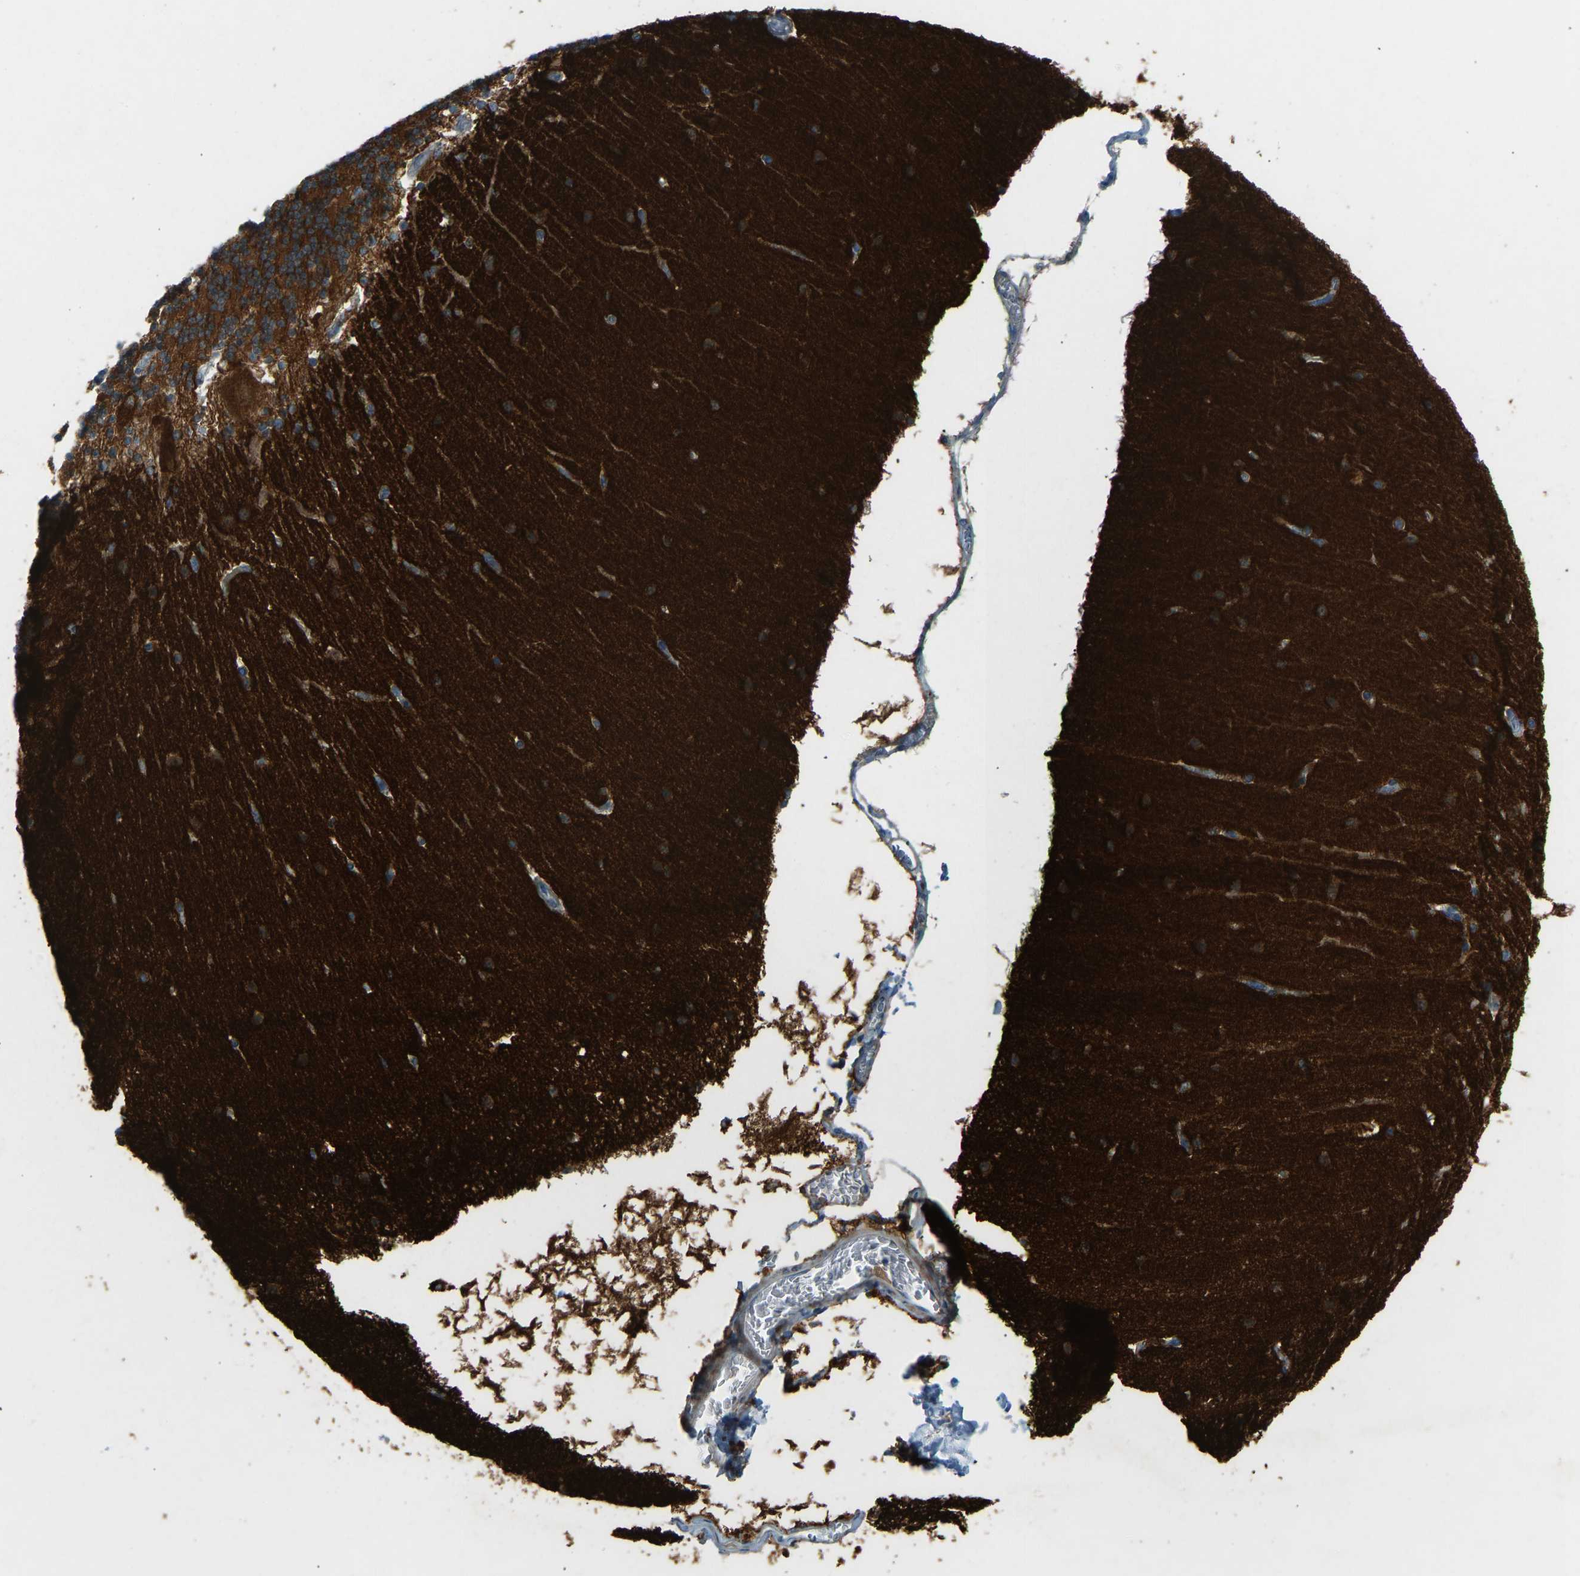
{"staining": {"intensity": "strong", "quantity": ">75%", "location": "cytoplasmic/membranous"}, "tissue": "cerebellum", "cell_type": "Cells in granular layer", "image_type": "normal", "snomed": [{"axis": "morphology", "description": "Normal tissue, NOS"}, {"axis": "topography", "description": "Cerebellum"}], "caption": "Cerebellum was stained to show a protein in brown. There is high levels of strong cytoplasmic/membranous staining in about >75% of cells in granular layer. The protein is shown in brown color, while the nuclei are stained blue.", "gene": "STAU2", "patient": {"sex": "female", "age": 19}}